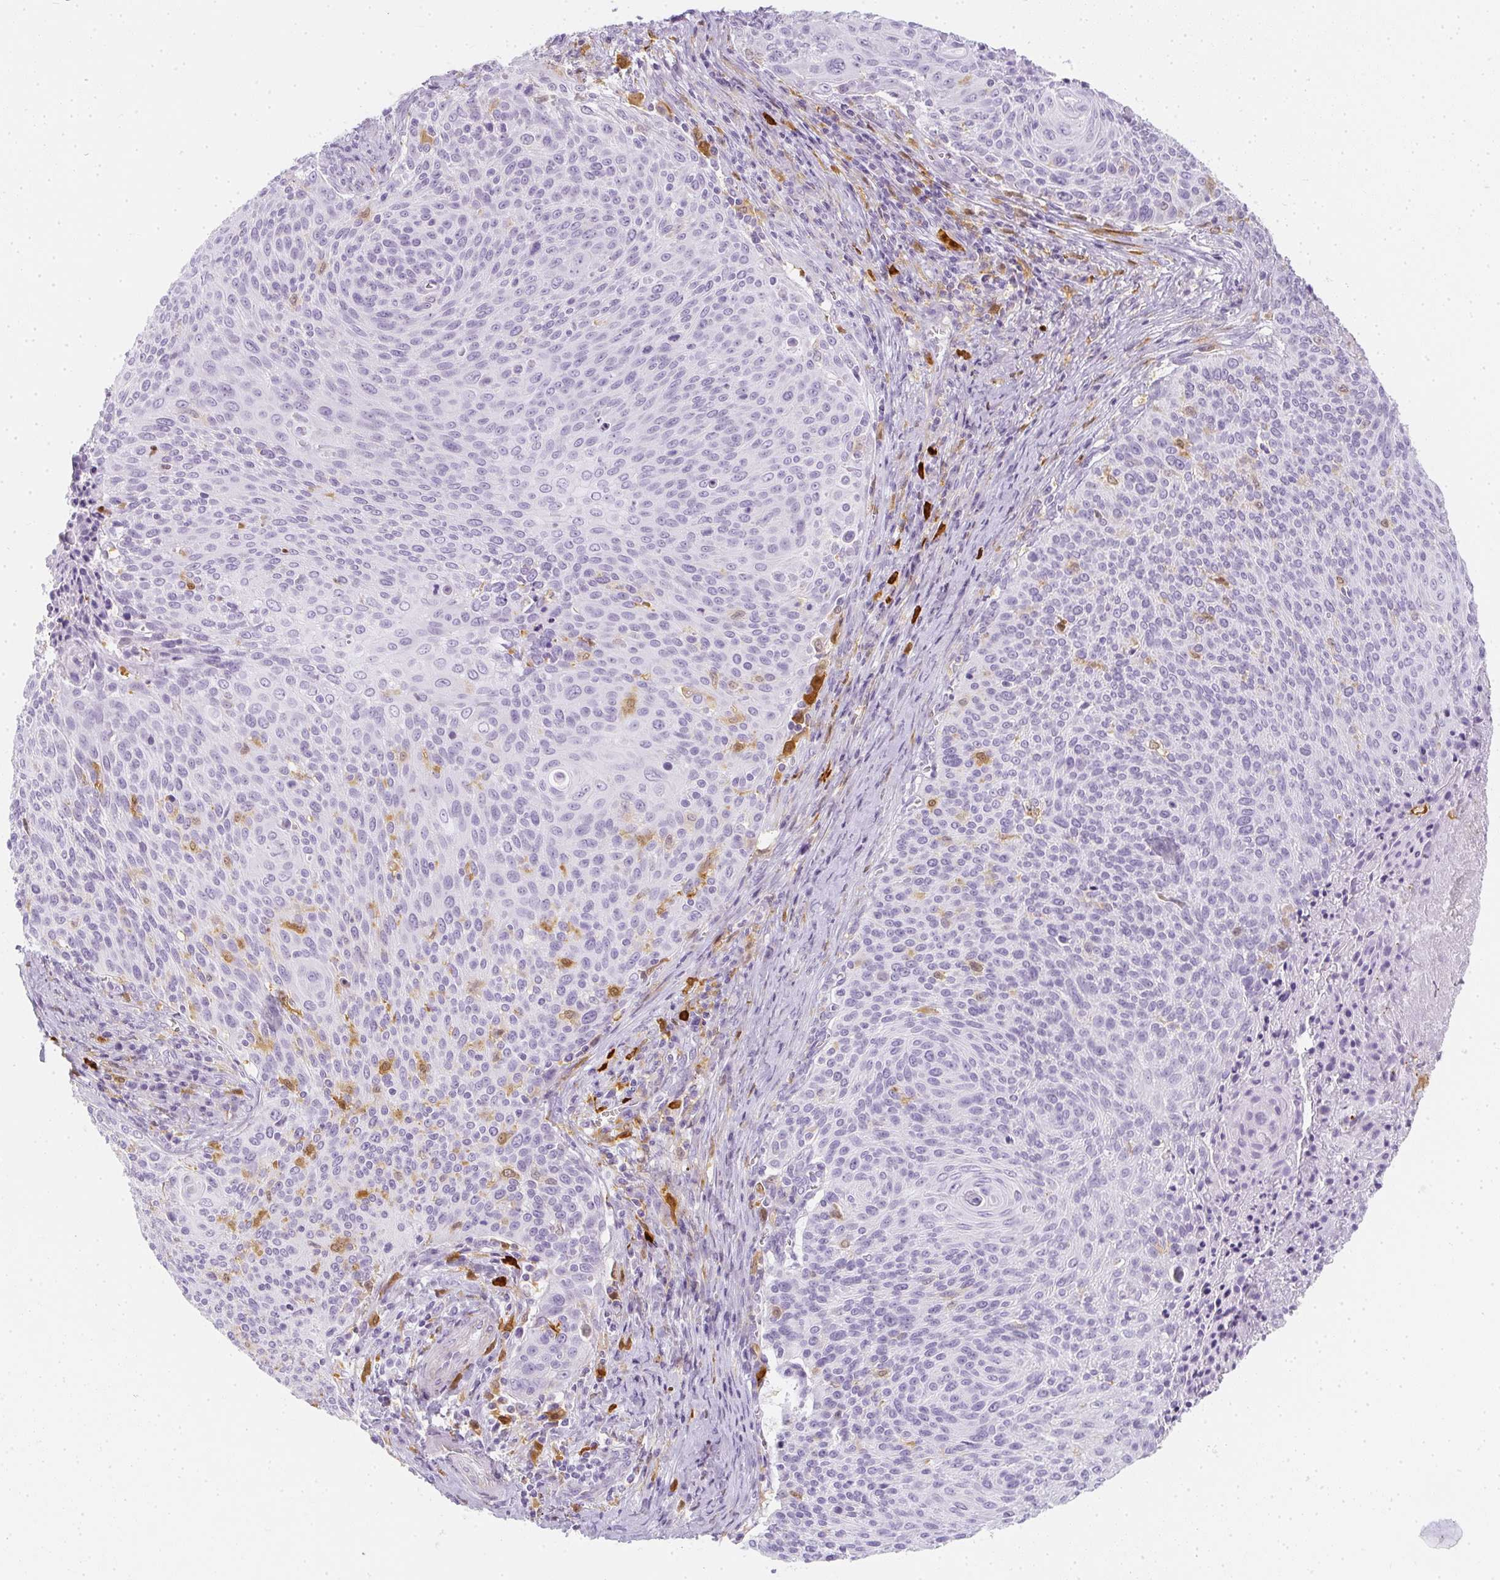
{"staining": {"intensity": "negative", "quantity": "none", "location": "none"}, "tissue": "cervical cancer", "cell_type": "Tumor cells", "image_type": "cancer", "snomed": [{"axis": "morphology", "description": "Squamous cell carcinoma, NOS"}, {"axis": "topography", "description": "Cervix"}], "caption": "Tumor cells are negative for protein expression in human cervical squamous cell carcinoma.", "gene": "HK3", "patient": {"sex": "female", "age": 31}}